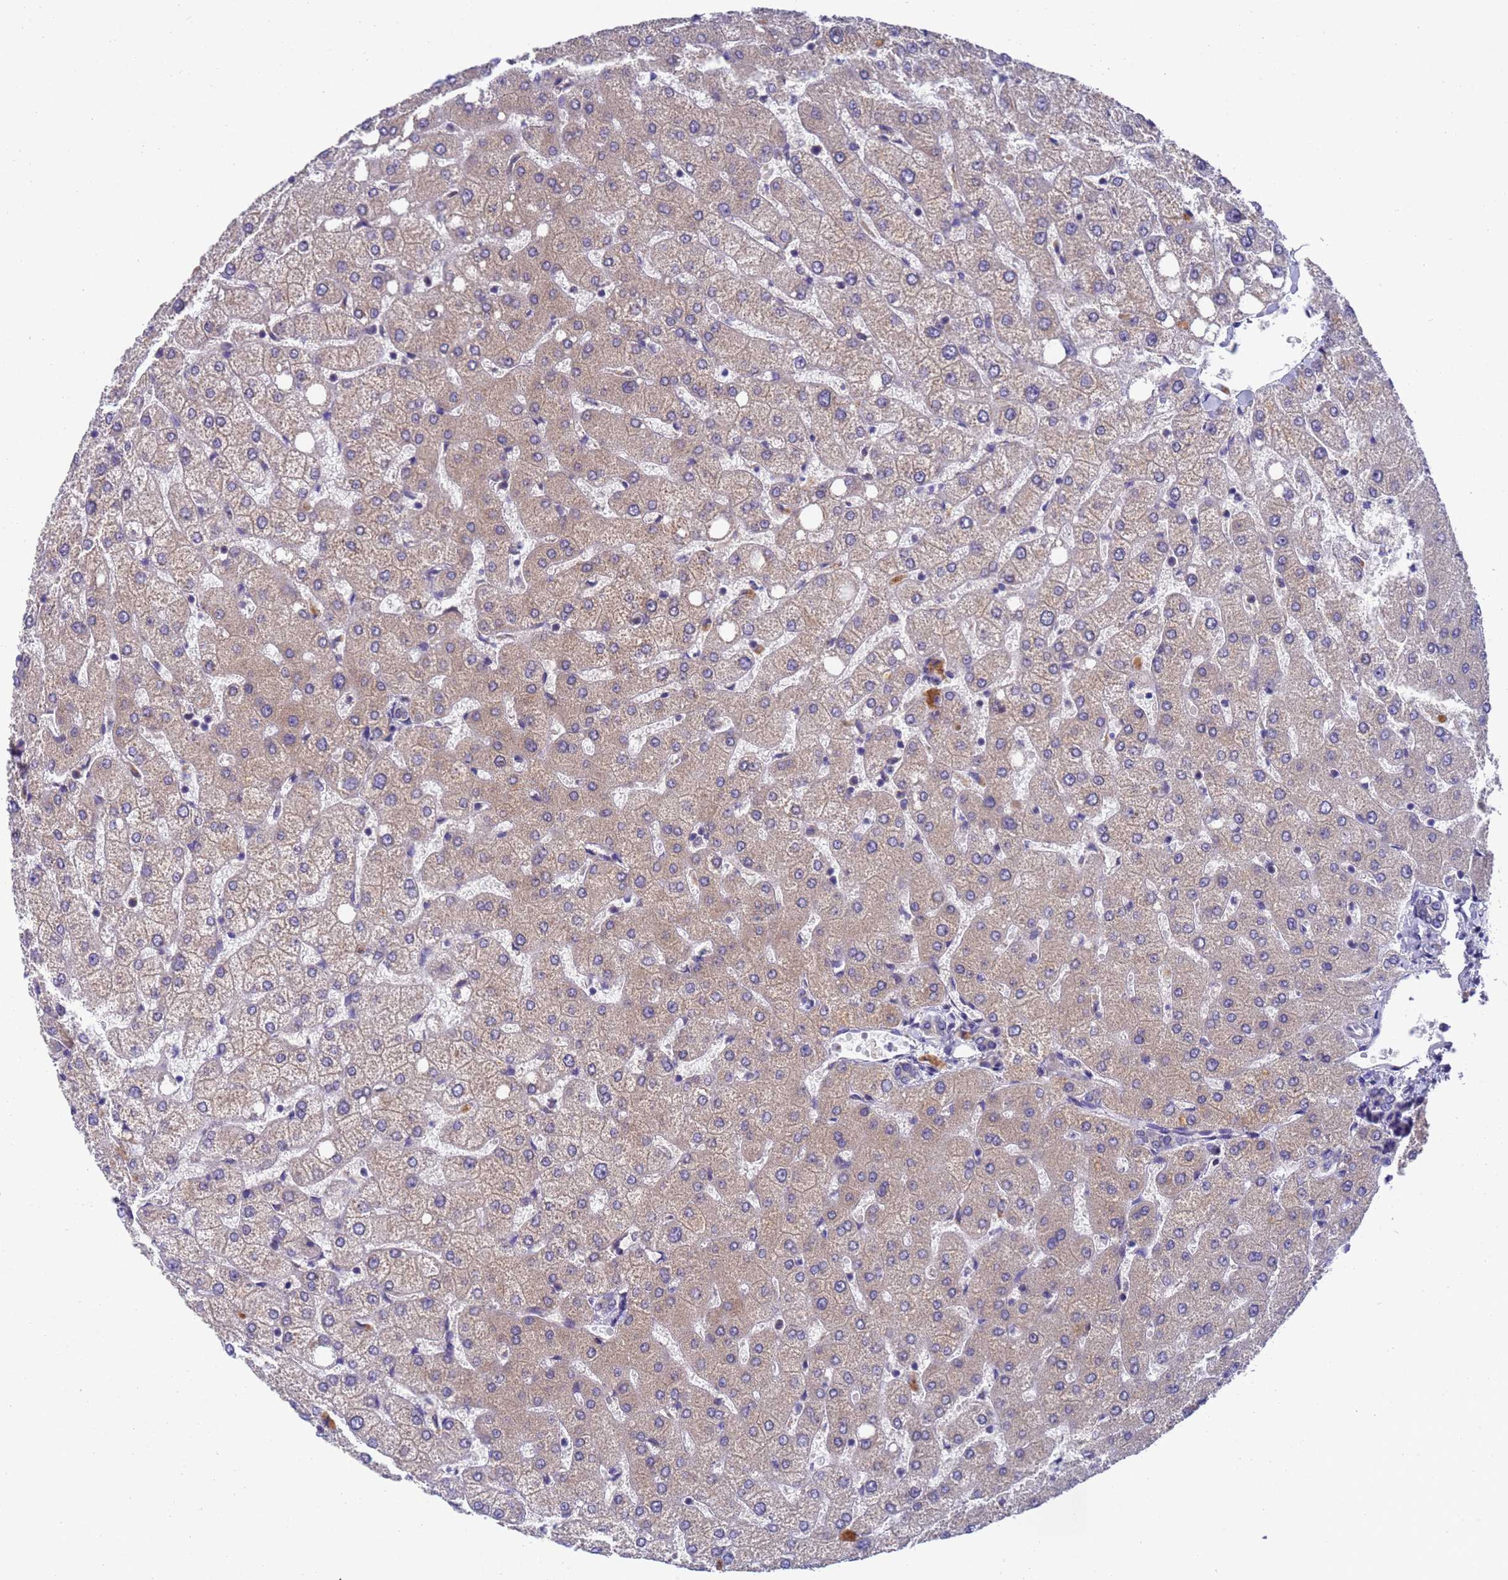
{"staining": {"intensity": "negative", "quantity": "none", "location": "none"}, "tissue": "liver", "cell_type": "Cholangiocytes", "image_type": "normal", "snomed": [{"axis": "morphology", "description": "Normal tissue, NOS"}, {"axis": "topography", "description": "Liver"}], "caption": "High magnification brightfield microscopy of unremarkable liver stained with DAB (3,3'-diaminobenzidine) (brown) and counterstained with hematoxylin (blue): cholangiocytes show no significant staining. (Immunohistochemistry (ihc), brightfield microscopy, high magnification).", "gene": "DCAF12L1", "patient": {"sex": "female", "age": 54}}